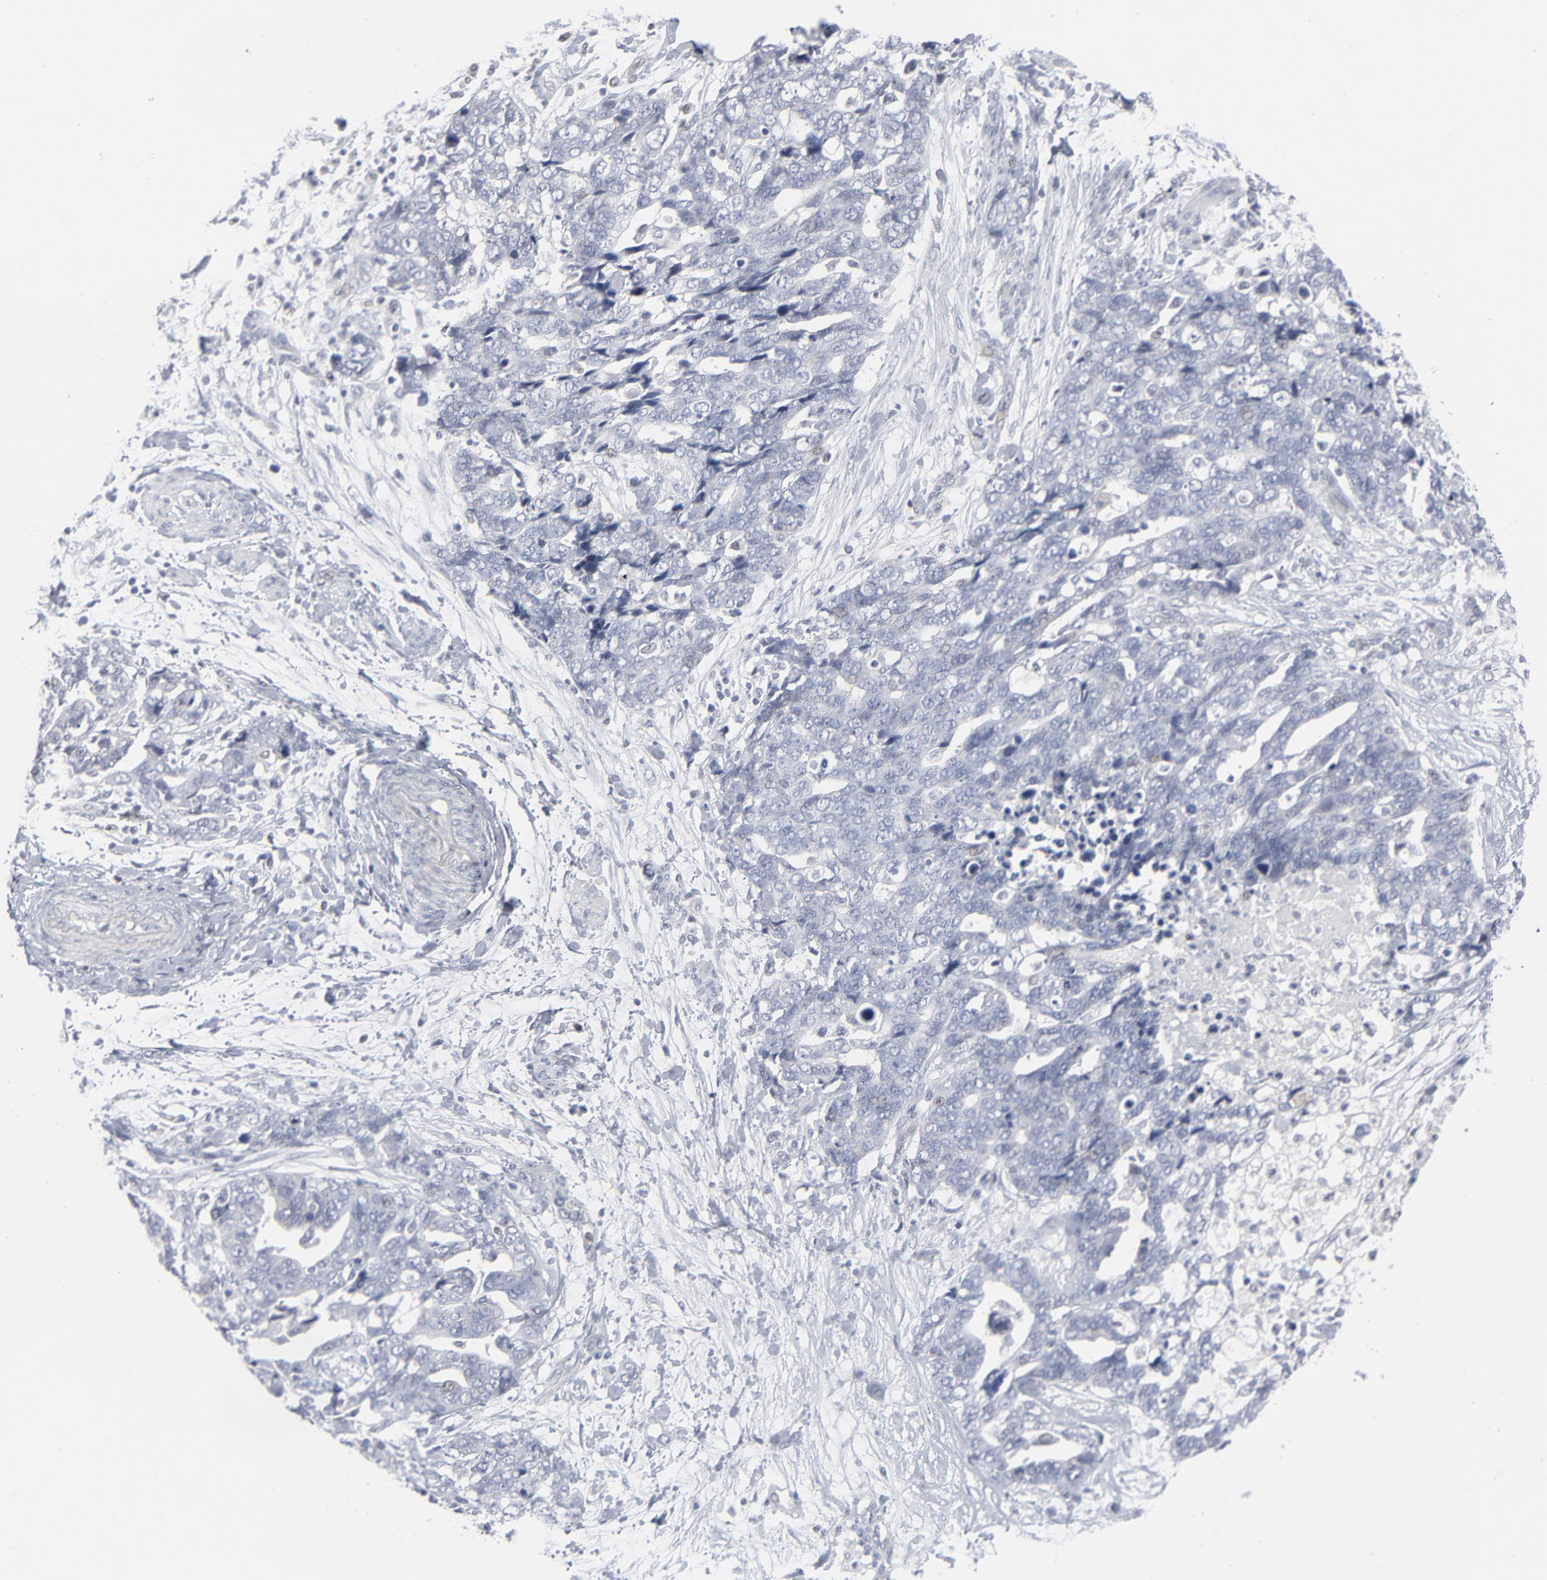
{"staining": {"intensity": "negative", "quantity": "none", "location": "none"}, "tissue": "ovarian cancer", "cell_type": "Tumor cells", "image_type": "cancer", "snomed": [{"axis": "morphology", "description": "Normal tissue, NOS"}, {"axis": "morphology", "description": "Cystadenocarcinoma, serous, NOS"}, {"axis": "topography", "description": "Fallopian tube"}, {"axis": "topography", "description": "Ovary"}], "caption": "This histopathology image is of ovarian cancer (serous cystadenocarcinoma) stained with immunohistochemistry (IHC) to label a protein in brown with the nuclei are counter-stained blue. There is no positivity in tumor cells.", "gene": "FOXN2", "patient": {"sex": "female", "age": 56}}